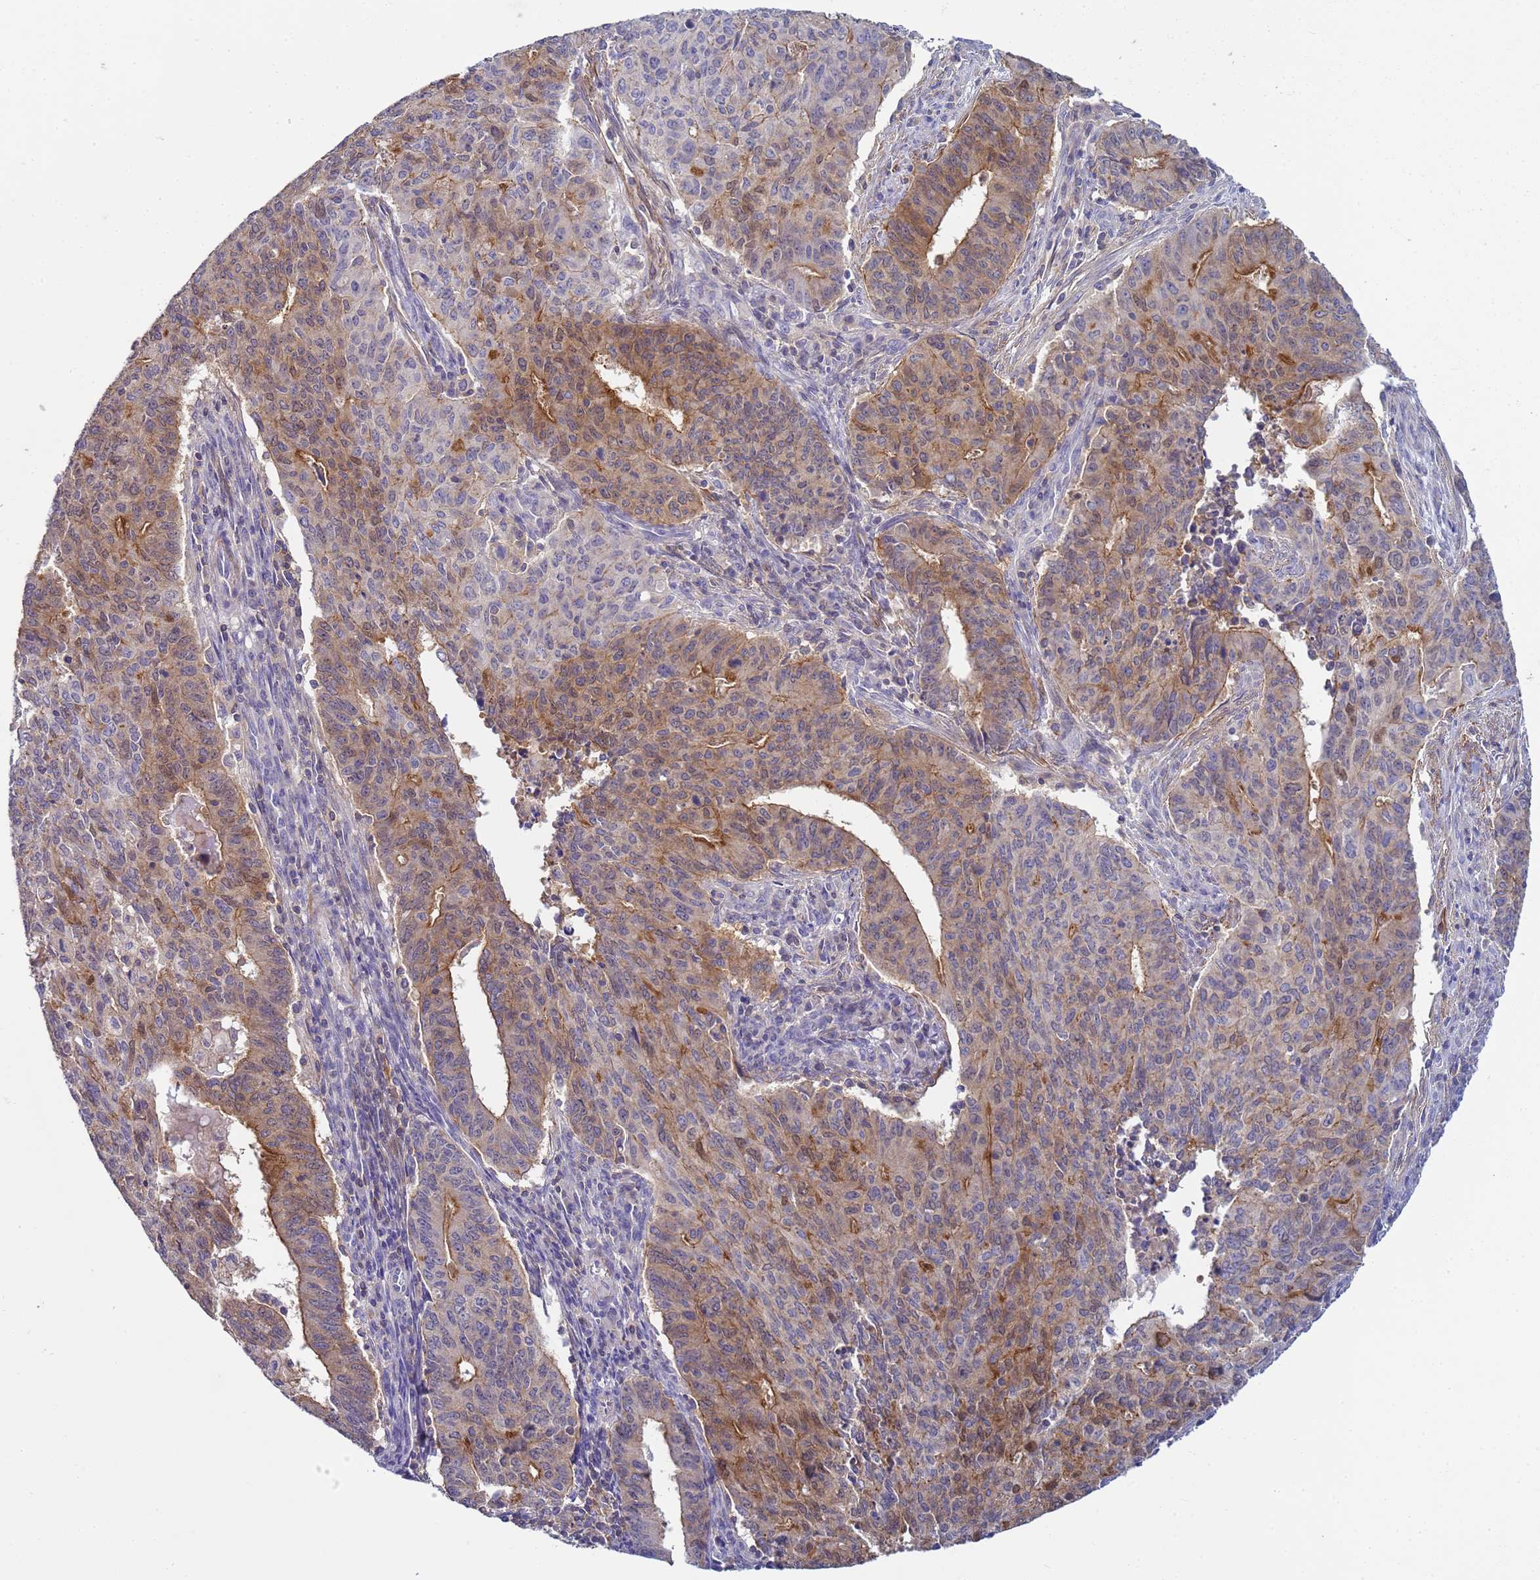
{"staining": {"intensity": "moderate", "quantity": "25%-75%", "location": "cytoplasmic/membranous"}, "tissue": "endometrial cancer", "cell_type": "Tumor cells", "image_type": "cancer", "snomed": [{"axis": "morphology", "description": "Adenocarcinoma, NOS"}, {"axis": "topography", "description": "Endometrium"}], "caption": "Immunohistochemical staining of endometrial cancer (adenocarcinoma) displays medium levels of moderate cytoplasmic/membranous staining in about 25%-75% of tumor cells. (DAB = brown stain, brightfield microscopy at high magnification).", "gene": "KLHL13", "patient": {"sex": "female", "age": 59}}